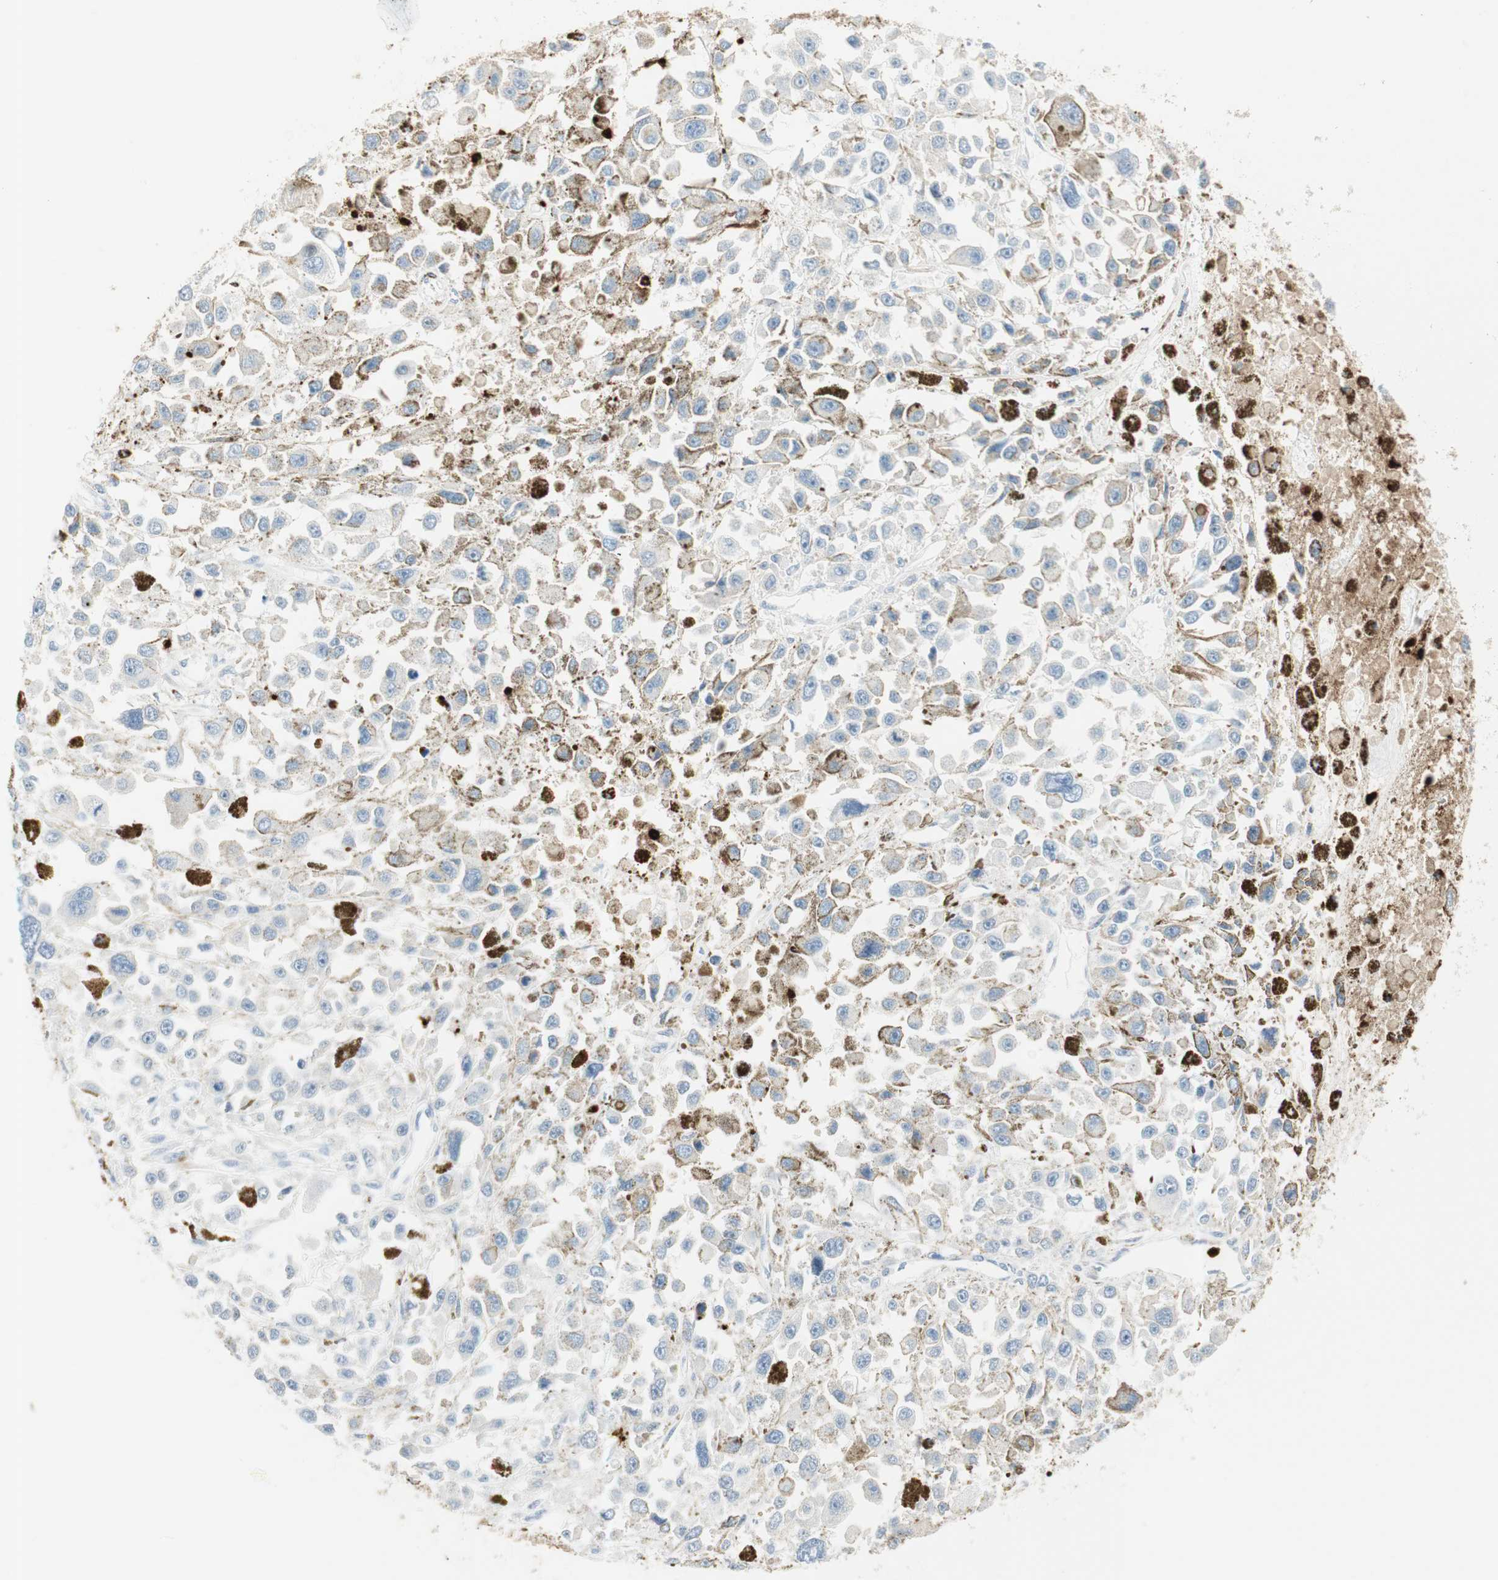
{"staining": {"intensity": "negative", "quantity": "none", "location": "none"}, "tissue": "melanoma", "cell_type": "Tumor cells", "image_type": "cancer", "snomed": [{"axis": "morphology", "description": "Malignant melanoma, Metastatic site"}, {"axis": "topography", "description": "Lymph node"}], "caption": "IHC photomicrograph of neoplastic tissue: malignant melanoma (metastatic site) stained with DAB (3,3'-diaminobenzidine) displays no significant protein expression in tumor cells.", "gene": "PRTN3", "patient": {"sex": "male", "age": 59}}